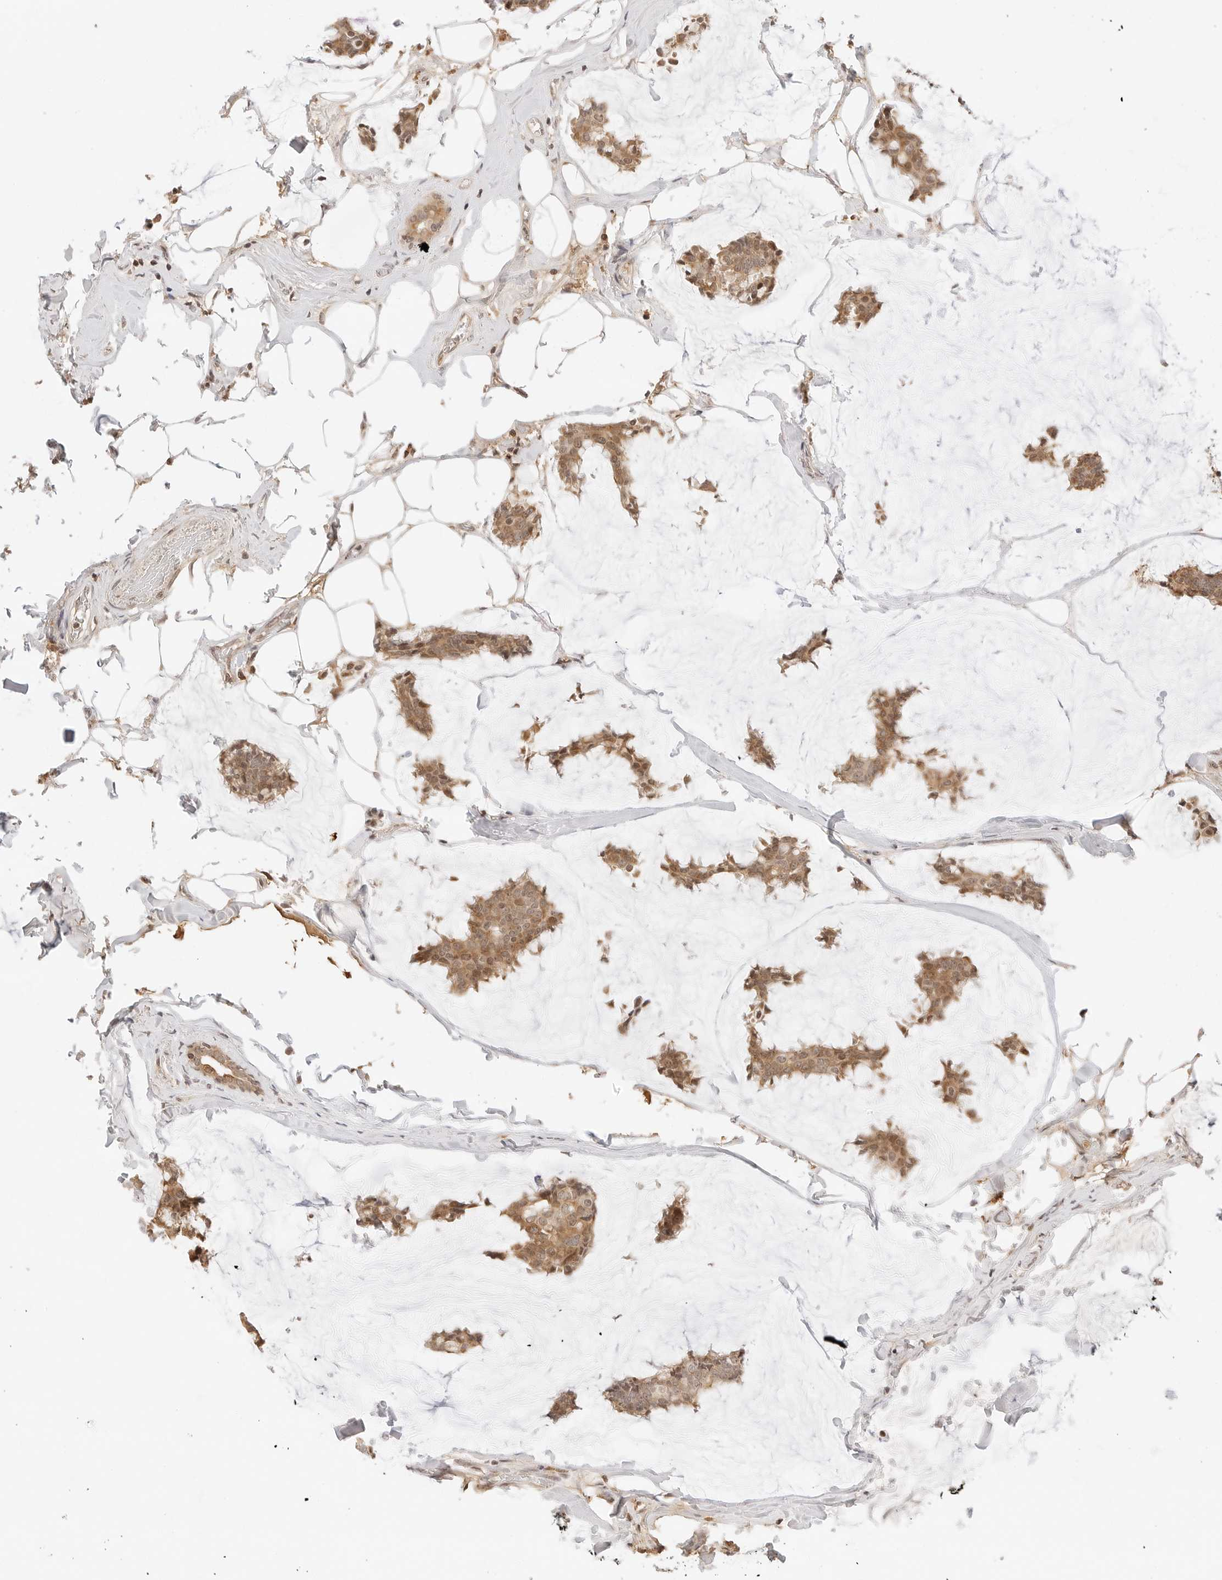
{"staining": {"intensity": "moderate", "quantity": ">75%", "location": "cytoplasmic/membranous"}, "tissue": "breast cancer", "cell_type": "Tumor cells", "image_type": "cancer", "snomed": [{"axis": "morphology", "description": "Duct carcinoma"}, {"axis": "topography", "description": "Breast"}], "caption": "Protein expression by immunohistochemistry shows moderate cytoplasmic/membranous expression in about >75% of tumor cells in breast invasive ductal carcinoma.", "gene": "SEPTIN4", "patient": {"sex": "female", "age": 93}}